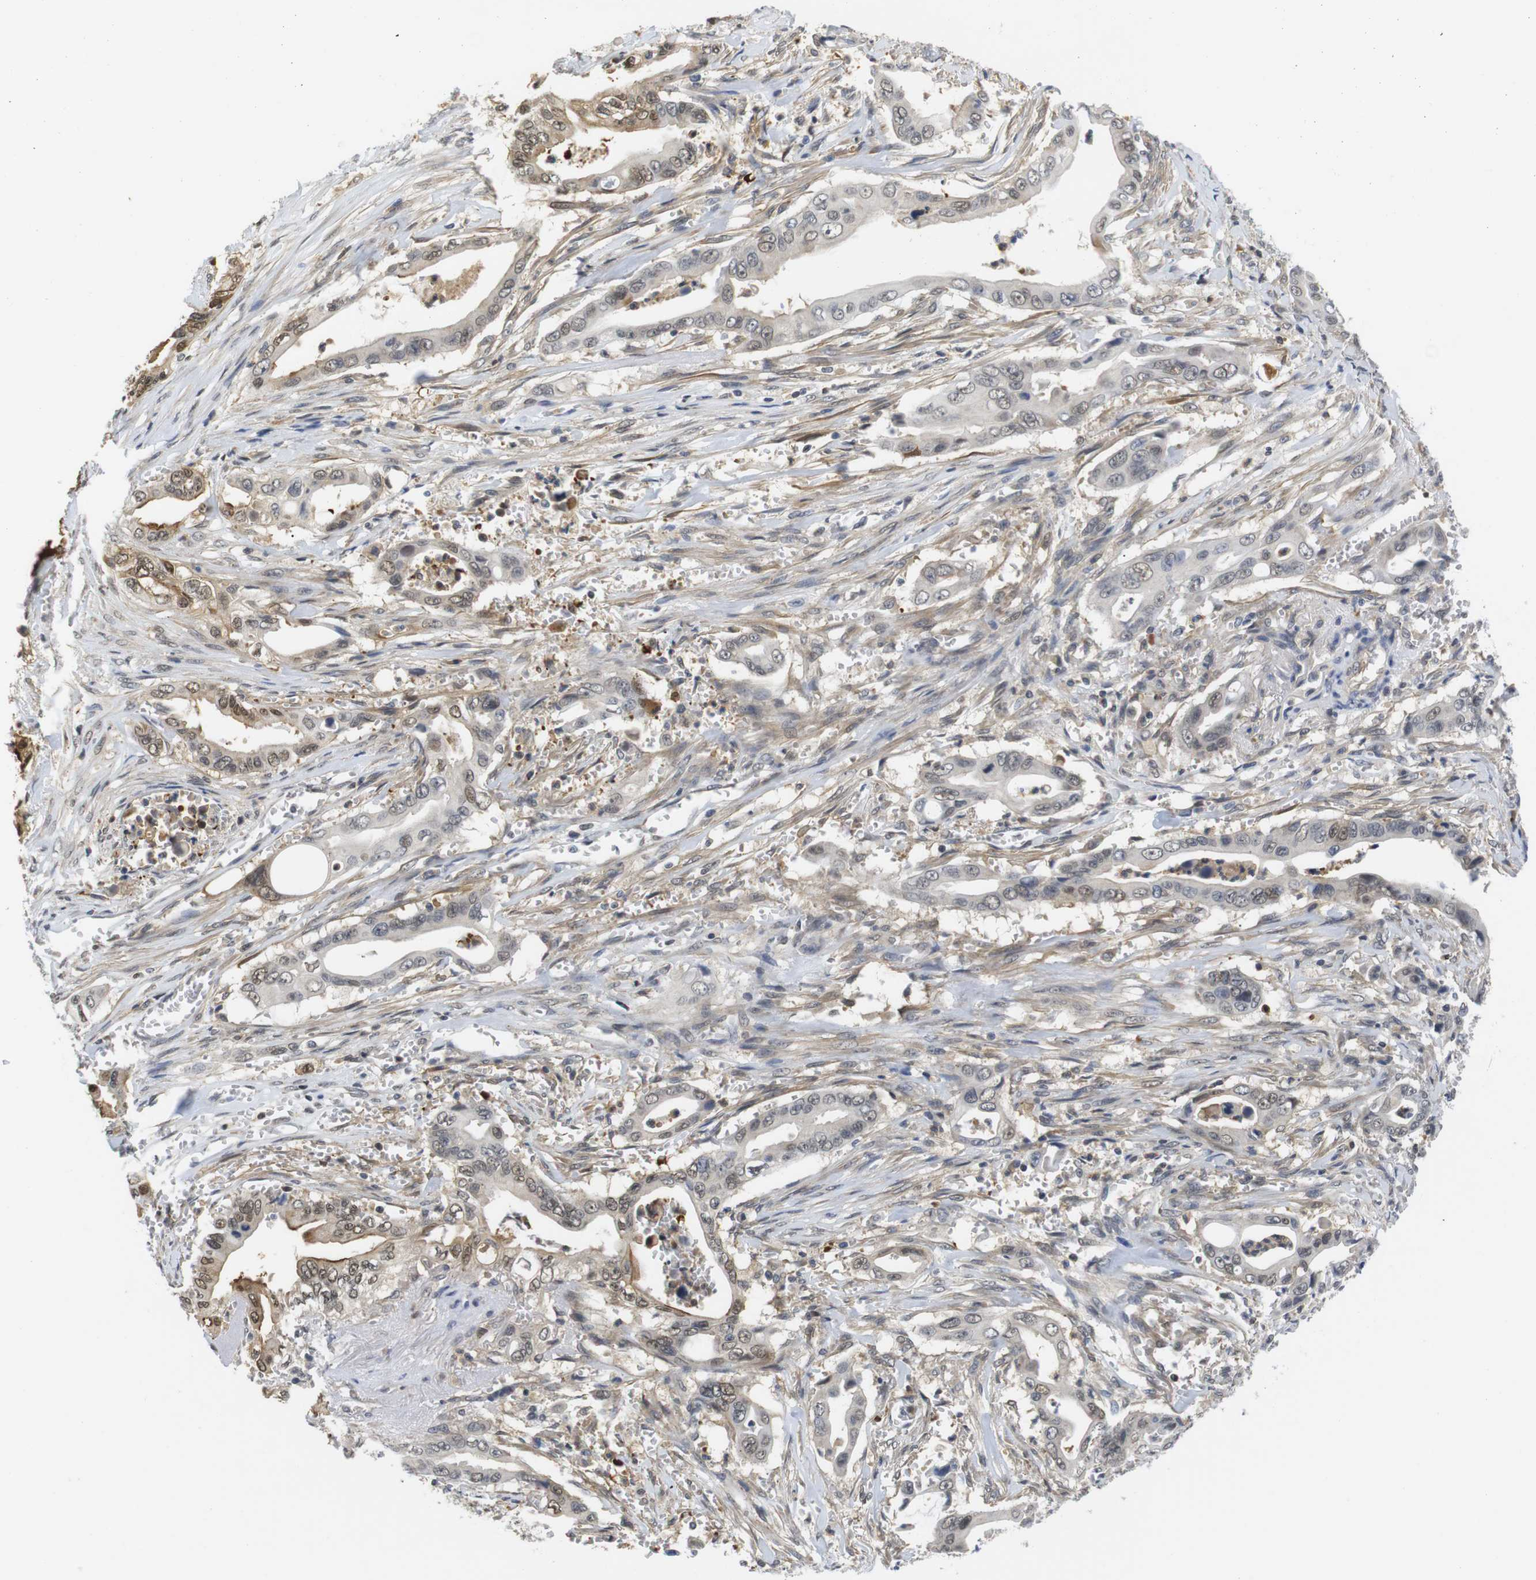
{"staining": {"intensity": "moderate", "quantity": "25%-75%", "location": "cytoplasmic/membranous,nuclear"}, "tissue": "pancreatic cancer", "cell_type": "Tumor cells", "image_type": "cancer", "snomed": [{"axis": "morphology", "description": "Adenocarcinoma, NOS"}, {"axis": "topography", "description": "Pancreas"}], "caption": "Moderate cytoplasmic/membranous and nuclear protein staining is identified in about 25%-75% of tumor cells in pancreatic cancer.", "gene": "FNTA", "patient": {"sex": "male", "age": 59}}